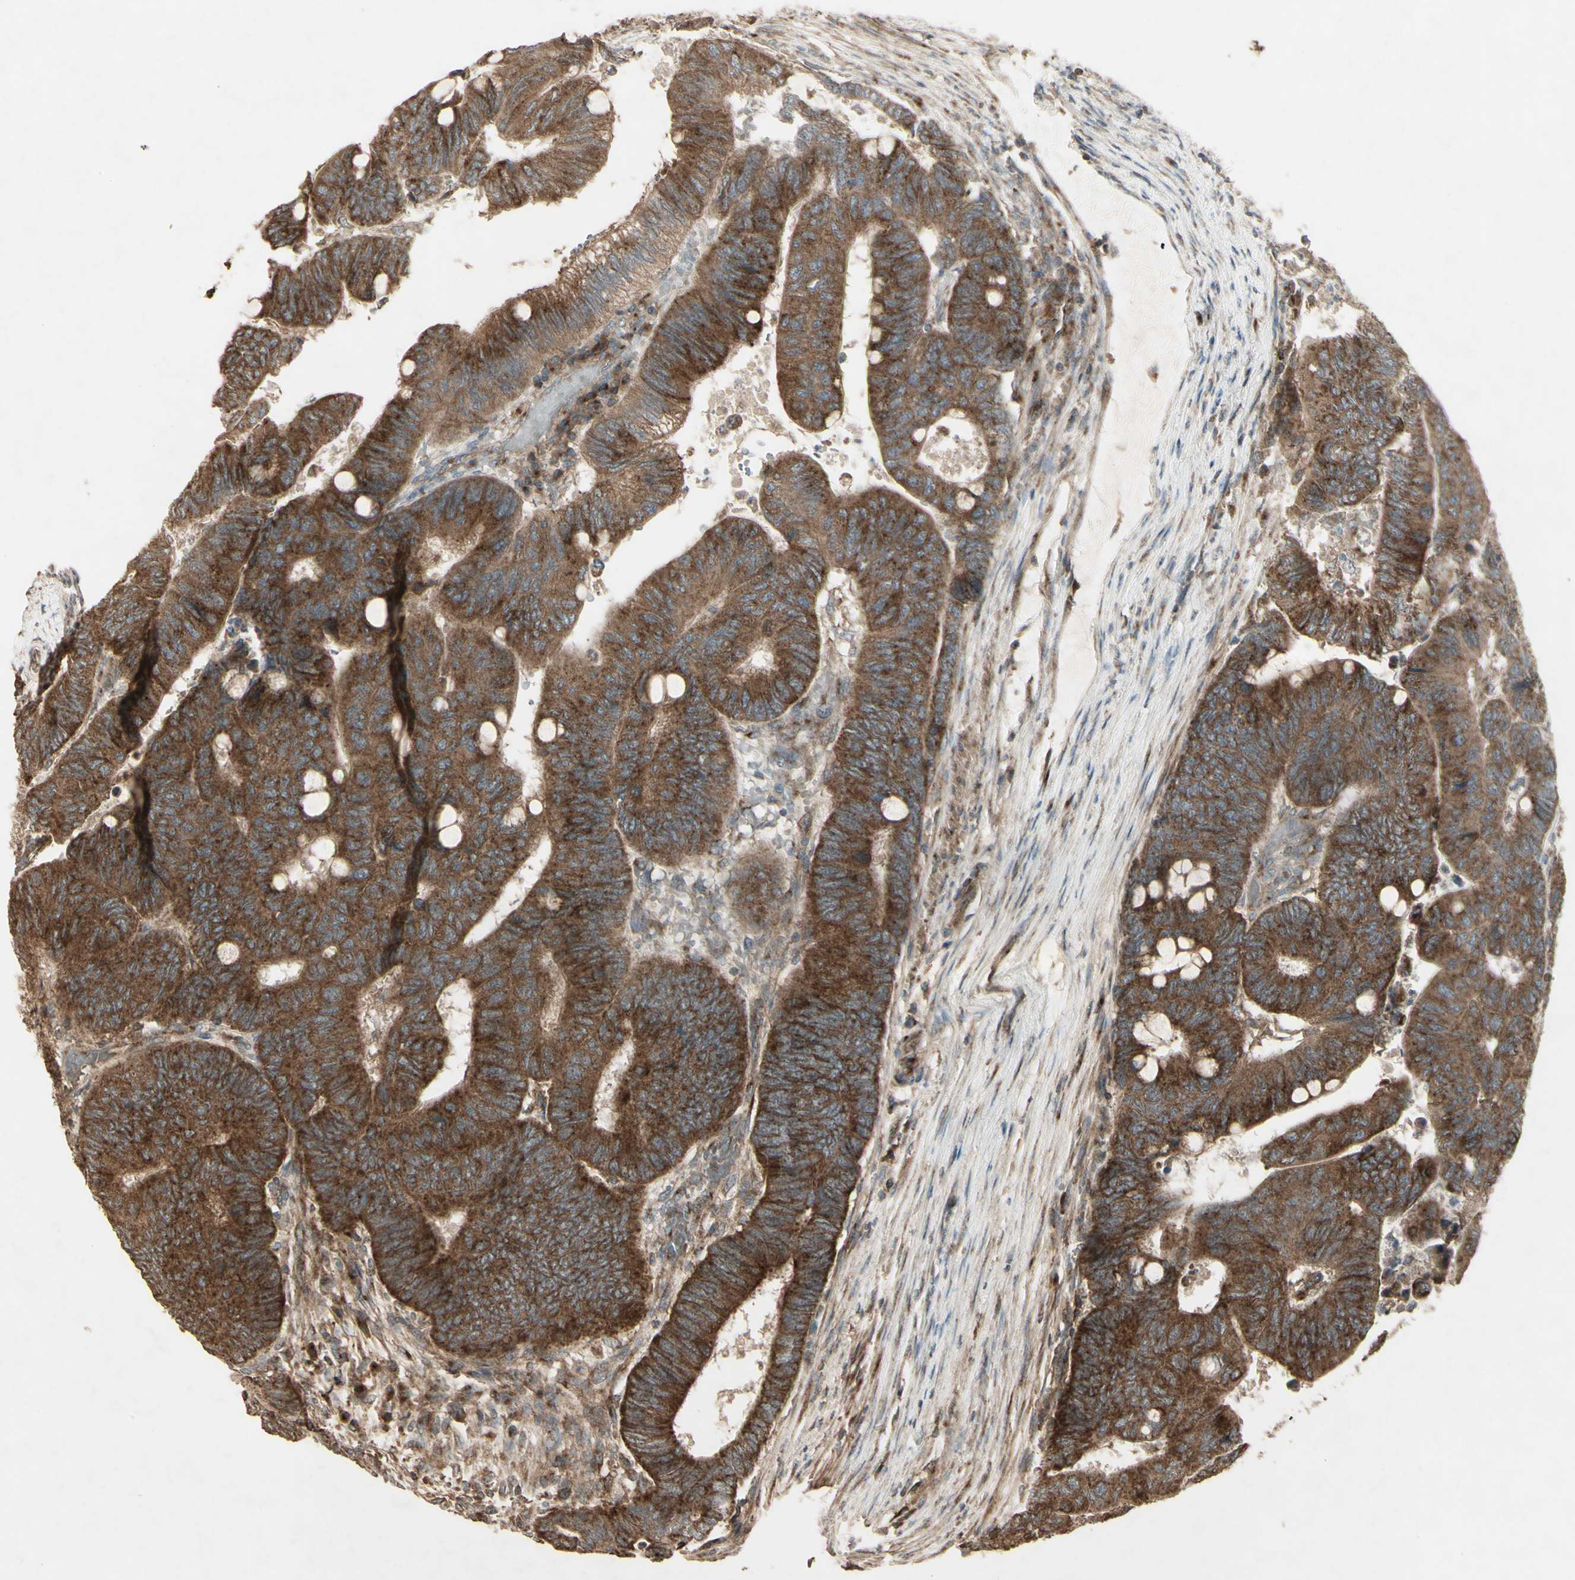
{"staining": {"intensity": "strong", "quantity": ">75%", "location": "cytoplasmic/membranous"}, "tissue": "colorectal cancer", "cell_type": "Tumor cells", "image_type": "cancer", "snomed": [{"axis": "morphology", "description": "Normal tissue, NOS"}, {"axis": "morphology", "description": "Adenocarcinoma, NOS"}, {"axis": "topography", "description": "Rectum"}, {"axis": "topography", "description": "Peripheral nerve tissue"}], "caption": "Colorectal adenocarcinoma stained with a protein marker reveals strong staining in tumor cells.", "gene": "AP1G1", "patient": {"sex": "male", "age": 92}}